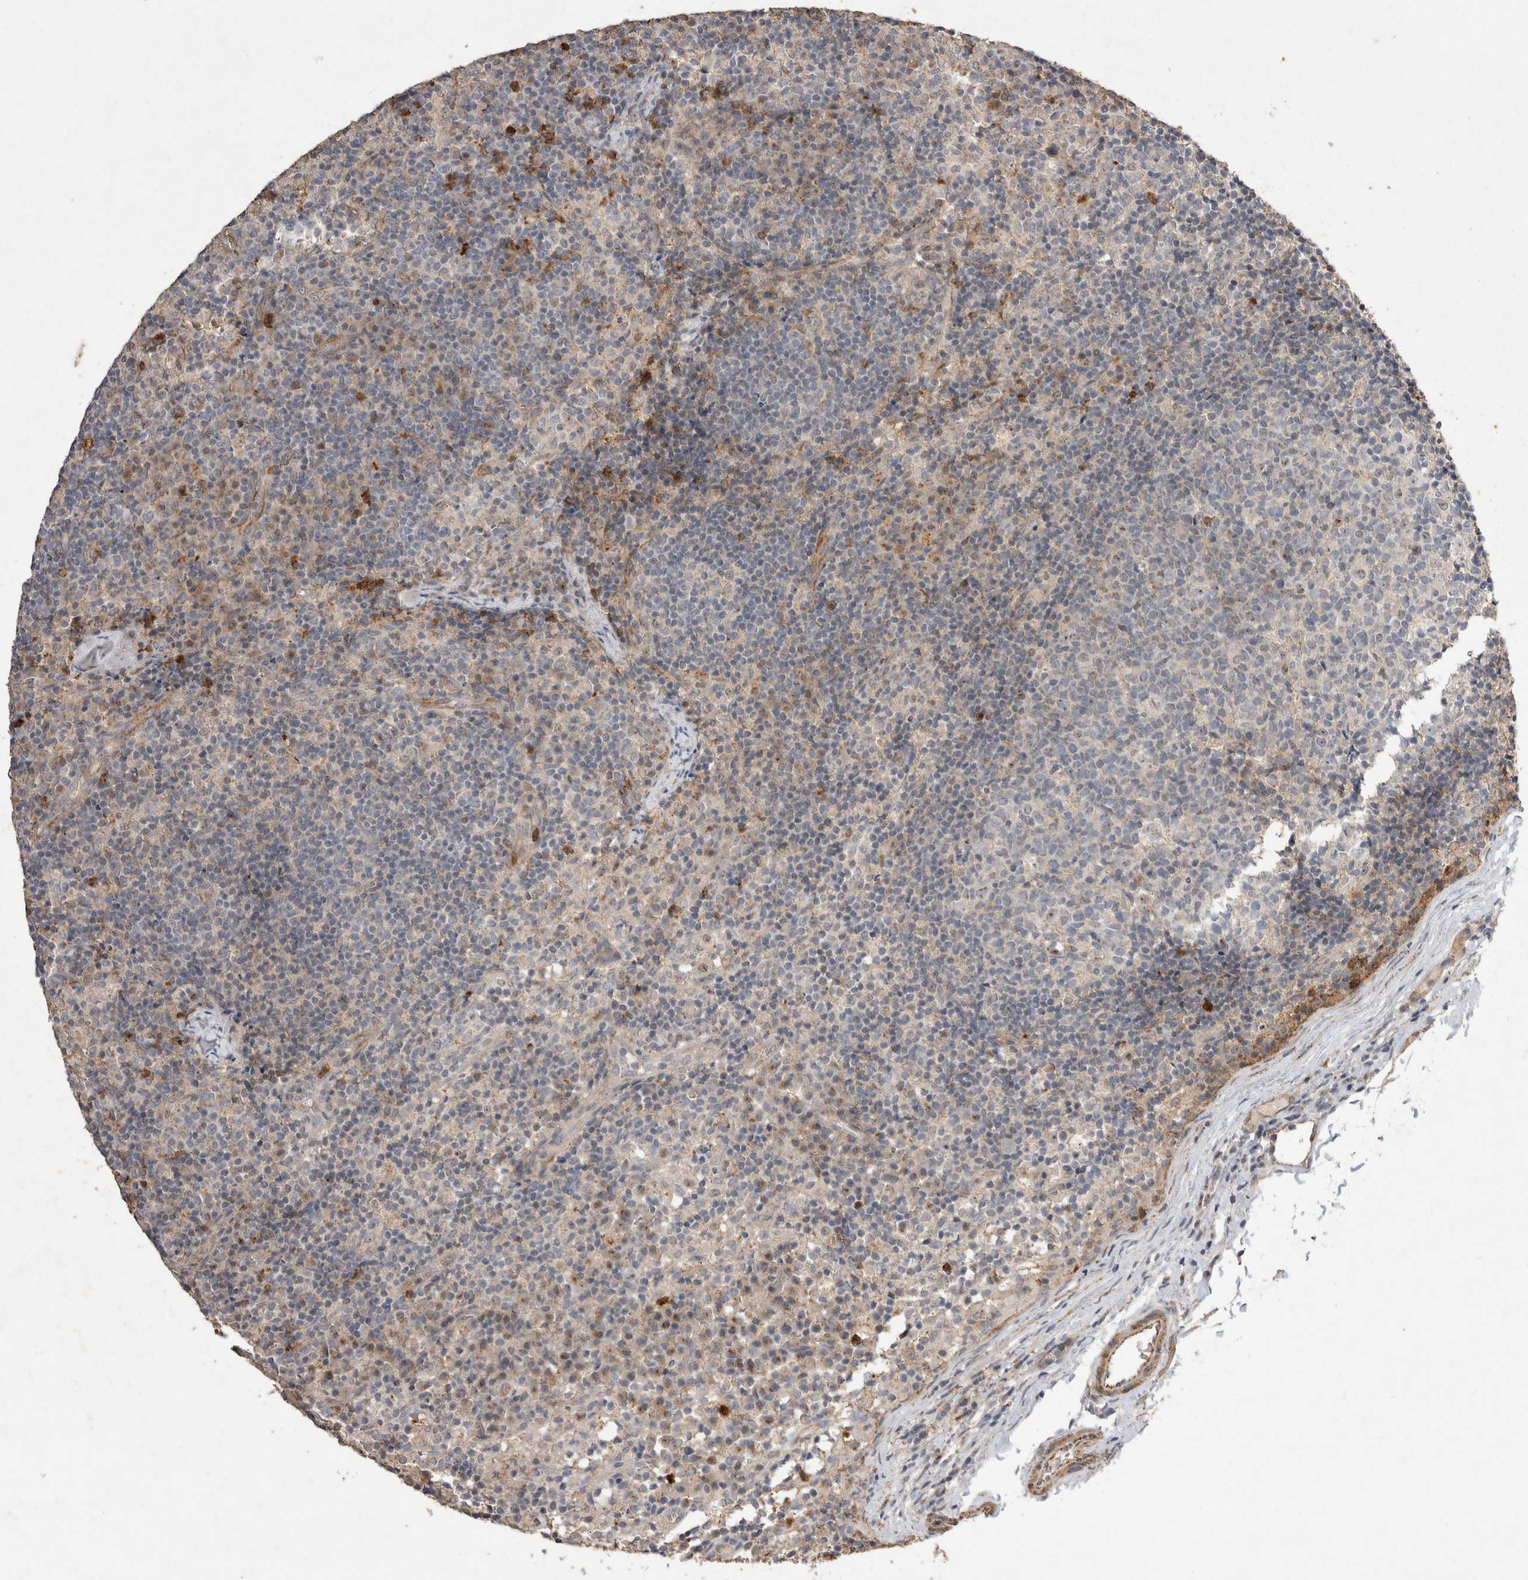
{"staining": {"intensity": "moderate", "quantity": "<25%", "location": "cytoplasmic/membranous,nuclear"}, "tissue": "lymph node", "cell_type": "Germinal center cells", "image_type": "normal", "snomed": [{"axis": "morphology", "description": "Normal tissue, NOS"}, {"axis": "morphology", "description": "Inflammation, NOS"}, {"axis": "topography", "description": "Lymph node"}], "caption": "Immunohistochemical staining of unremarkable human lymph node shows <25% levels of moderate cytoplasmic/membranous,nuclear protein expression in about <25% of germinal center cells.", "gene": "STK11", "patient": {"sex": "male", "age": 55}}